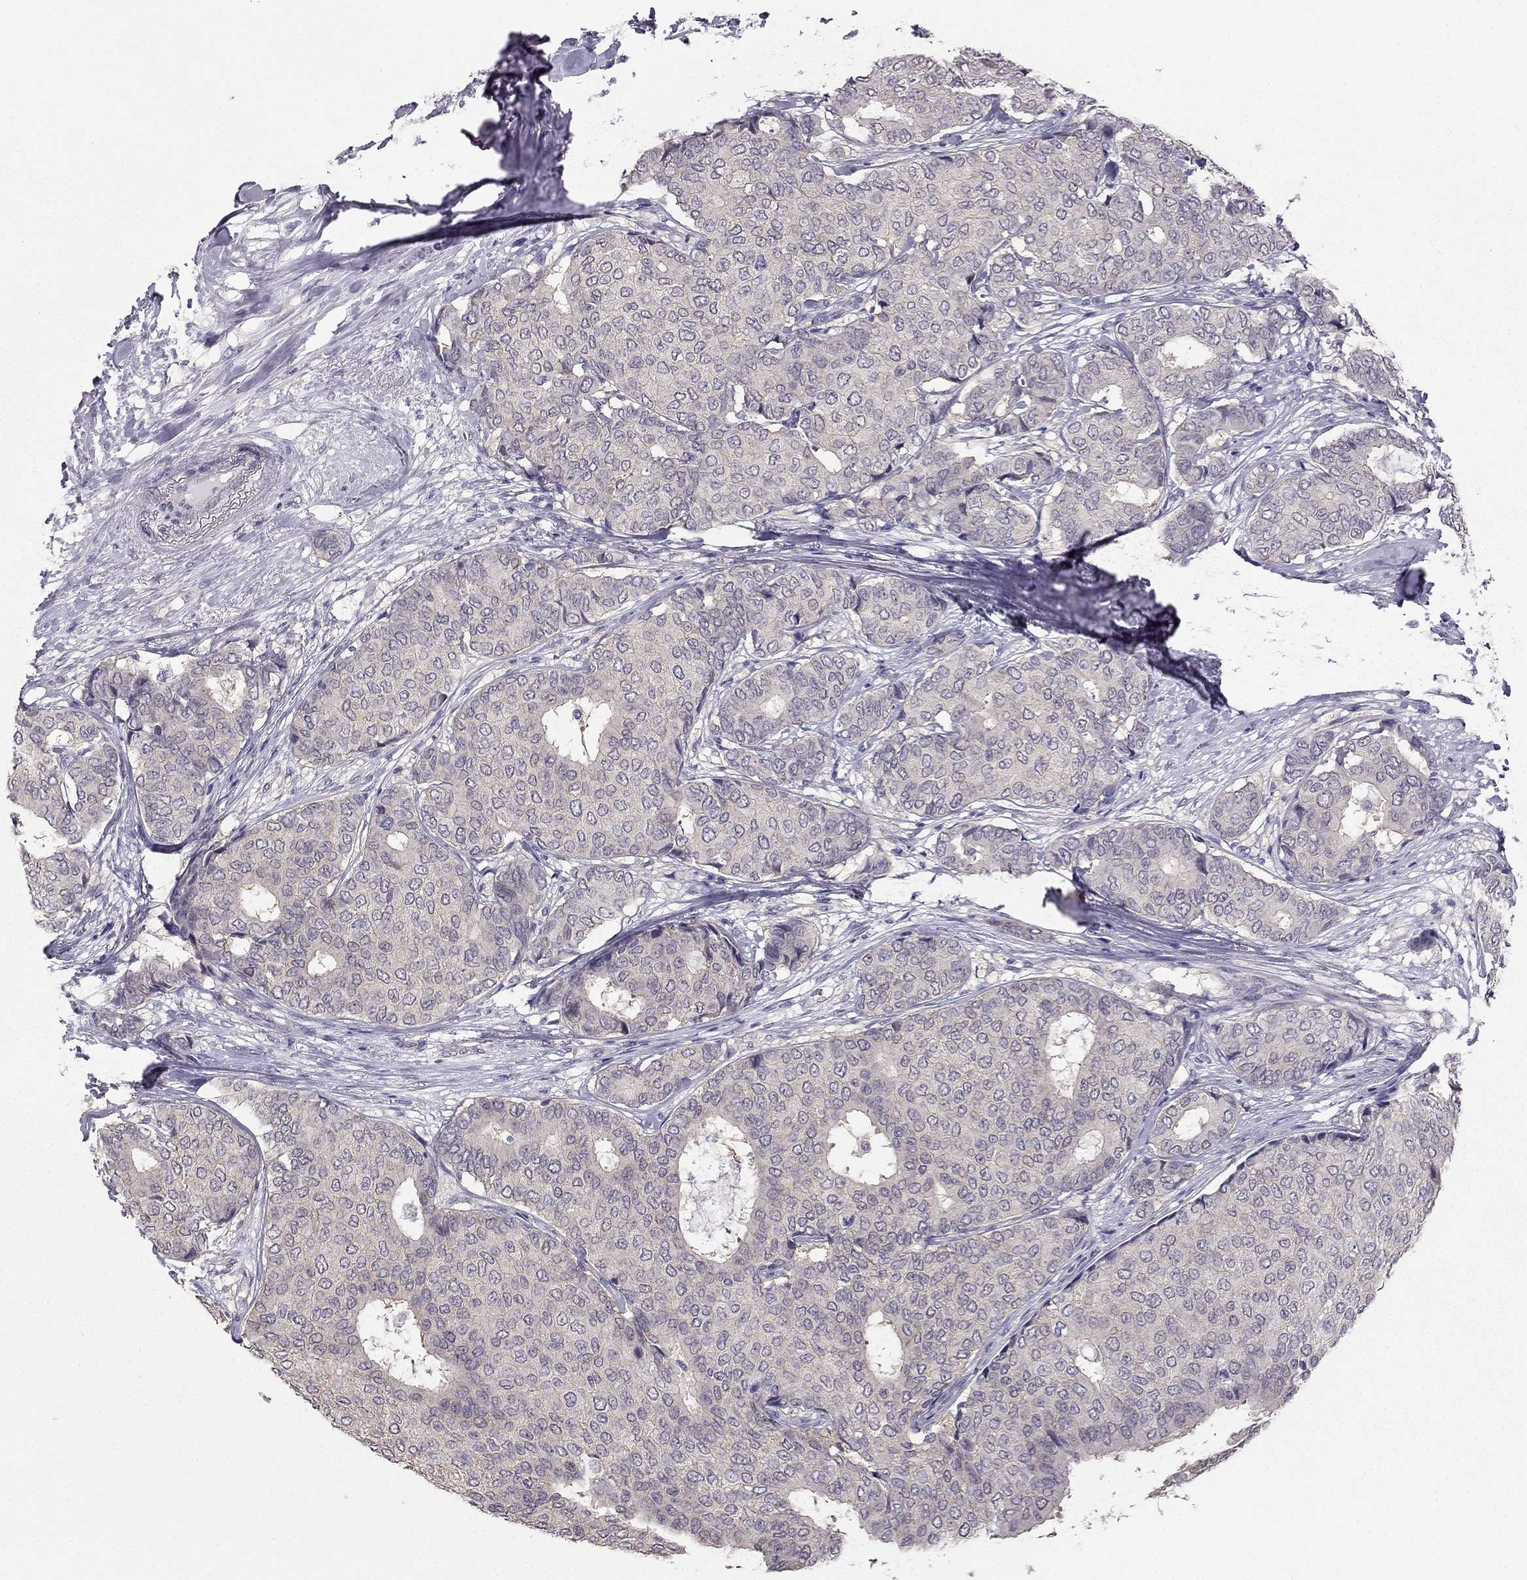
{"staining": {"intensity": "negative", "quantity": "none", "location": "none"}, "tissue": "breast cancer", "cell_type": "Tumor cells", "image_type": "cancer", "snomed": [{"axis": "morphology", "description": "Duct carcinoma"}, {"axis": "topography", "description": "Breast"}], "caption": "IHC histopathology image of breast infiltrating ductal carcinoma stained for a protein (brown), which reveals no expression in tumor cells.", "gene": "HSFX1", "patient": {"sex": "female", "age": 75}}